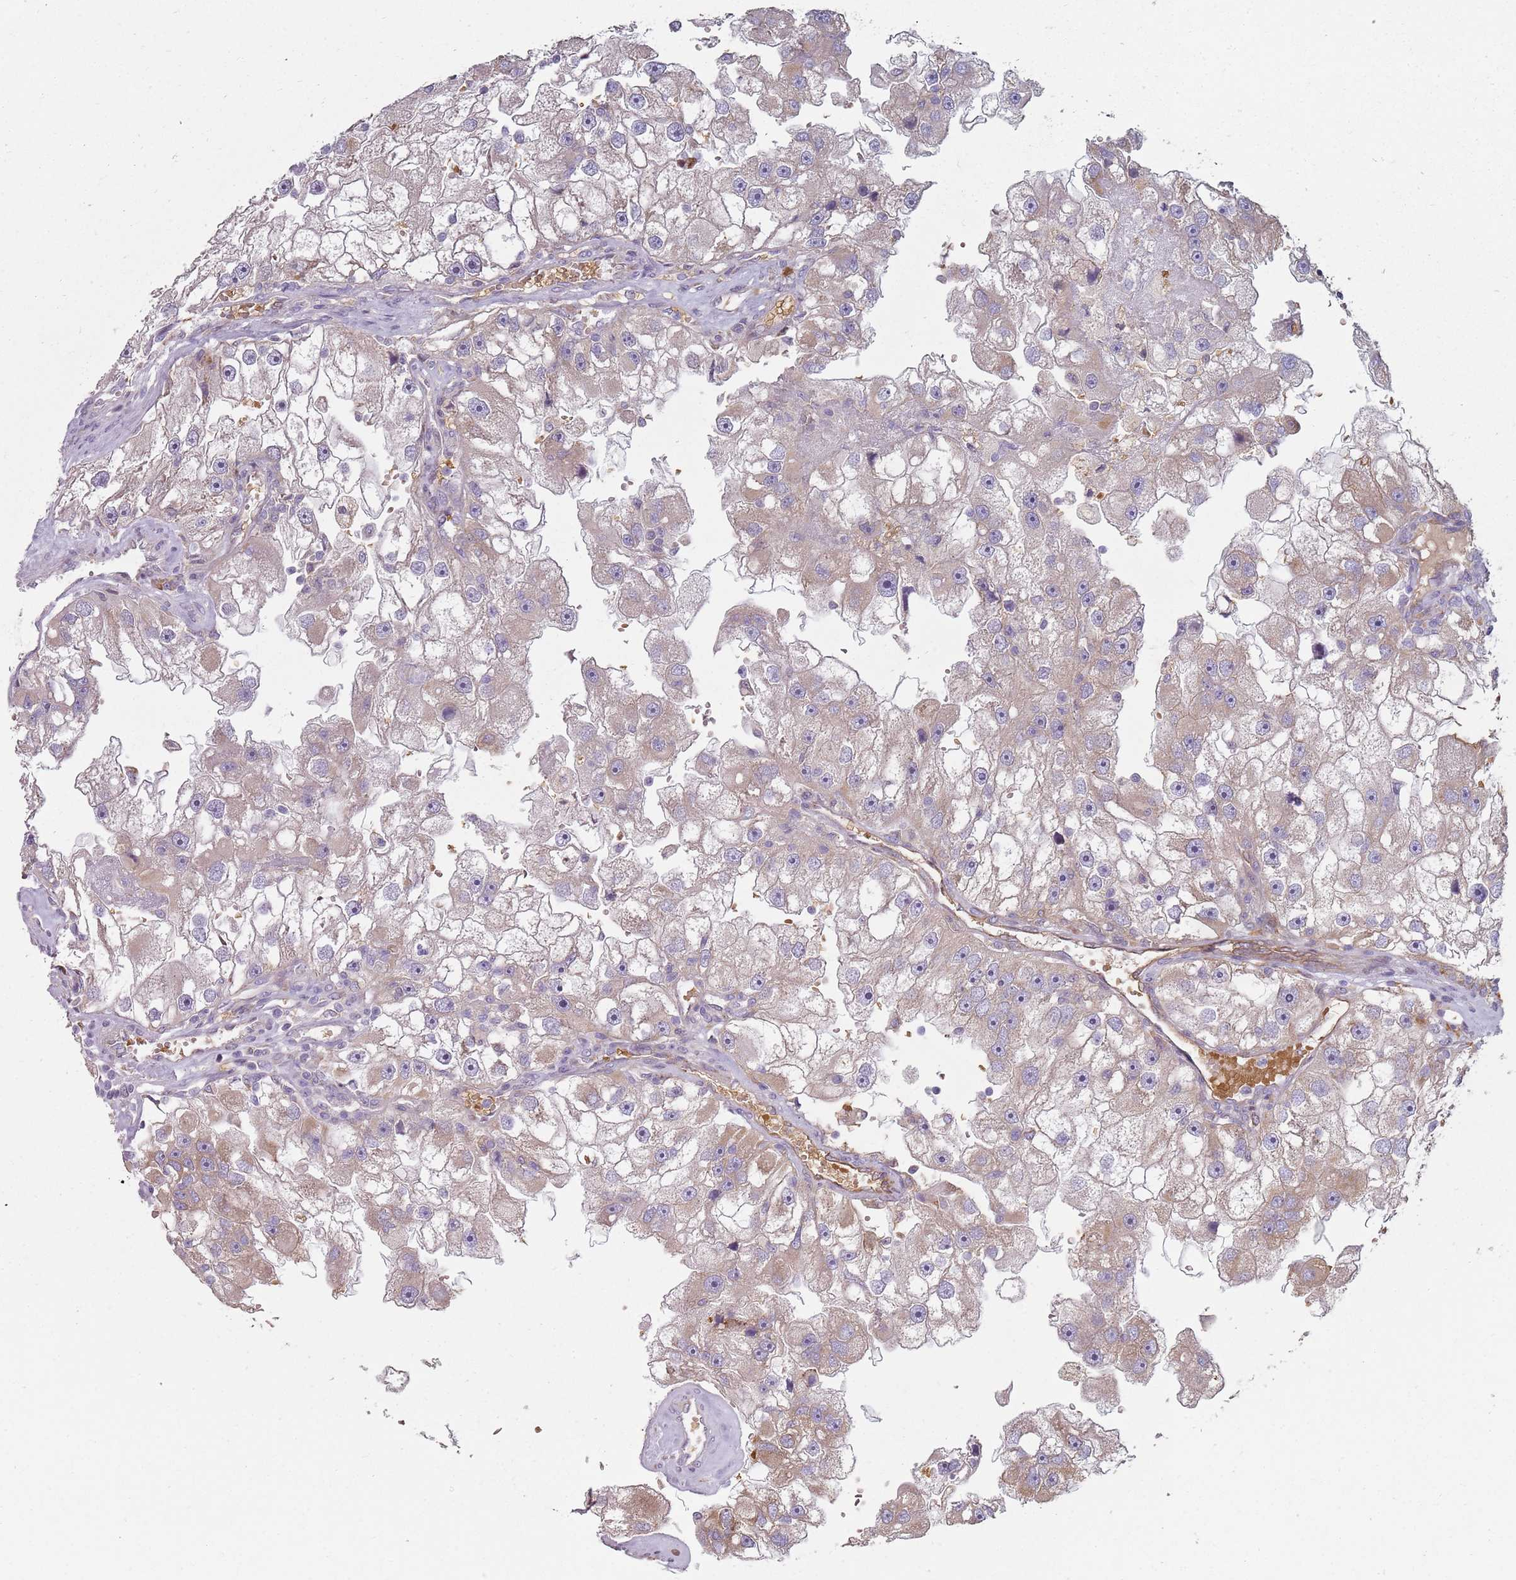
{"staining": {"intensity": "weak", "quantity": "<25%", "location": "cytoplasmic/membranous"}, "tissue": "renal cancer", "cell_type": "Tumor cells", "image_type": "cancer", "snomed": [{"axis": "morphology", "description": "Adenocarcinoma, NOS"}, {"axis": "topography", "description": "Kidney"}], "caption": "An immunohistochemistry photomicrograph of renal cancer (adenocarcinoma) is shown. There is no staining in tumor cells of renal cancer (adenocarcinoma).", "gene": "SPATA2", "patient": {"sex": "male", "age": 63}}